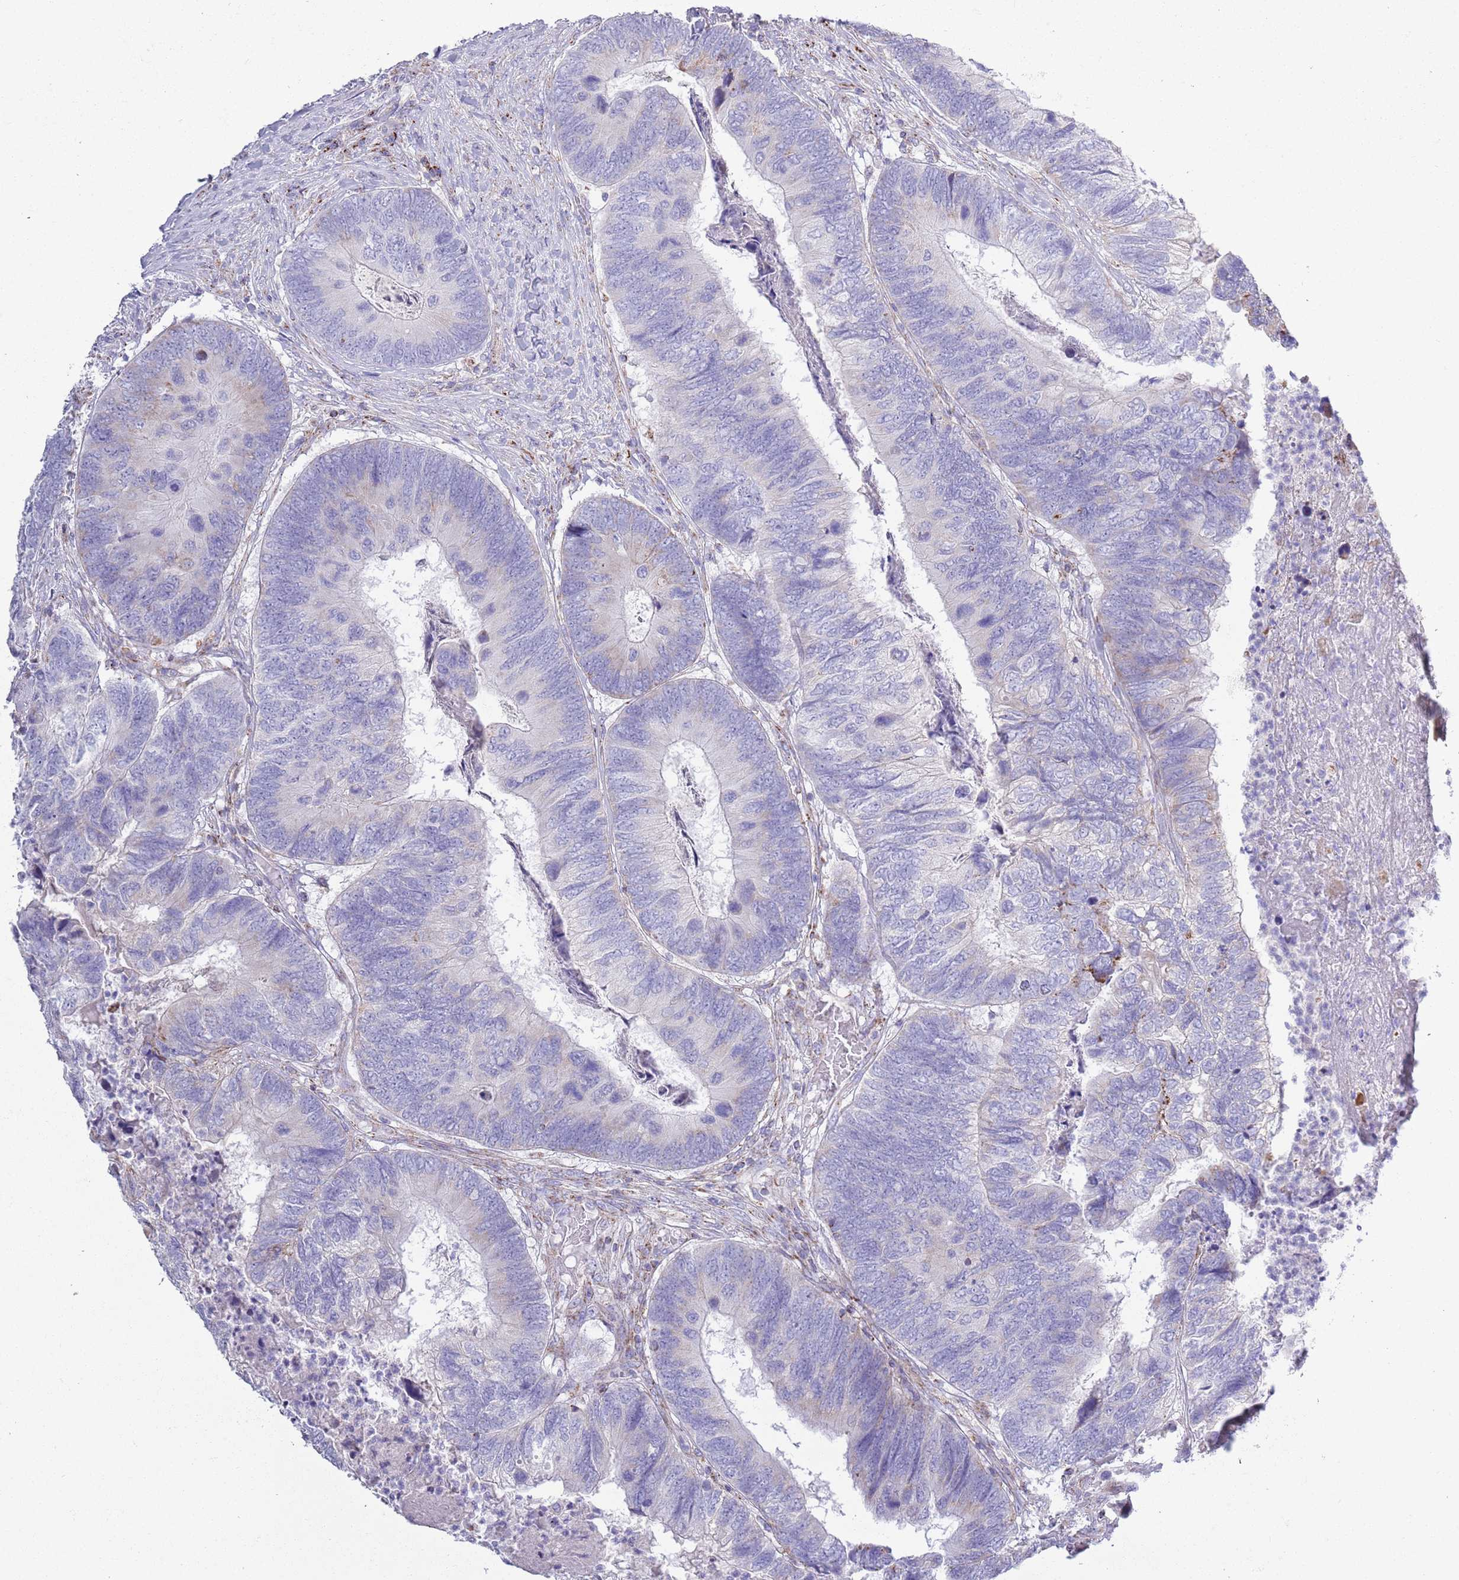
{"staining": {"intensity": "weak", "quantity": "<25%", "location": "cytoplasmic/membranous"}, "tissue": "colorectal cancer", "cell_type": "Tumor cells", "image_type": "cancer", "snomed": [{"axis": "morphology", "description": "Adenocarcinoma, NOS"}, {"axis": "topography", "description": "Colon"}], "caption": "This is an immunohistochemistry (IHC) histopathology image of colorectal adenocarcinoma. There is no positivity in tumor cells.", "gene": "ATP6V1B1", "patient": {"sex": "female", "age": 67}}